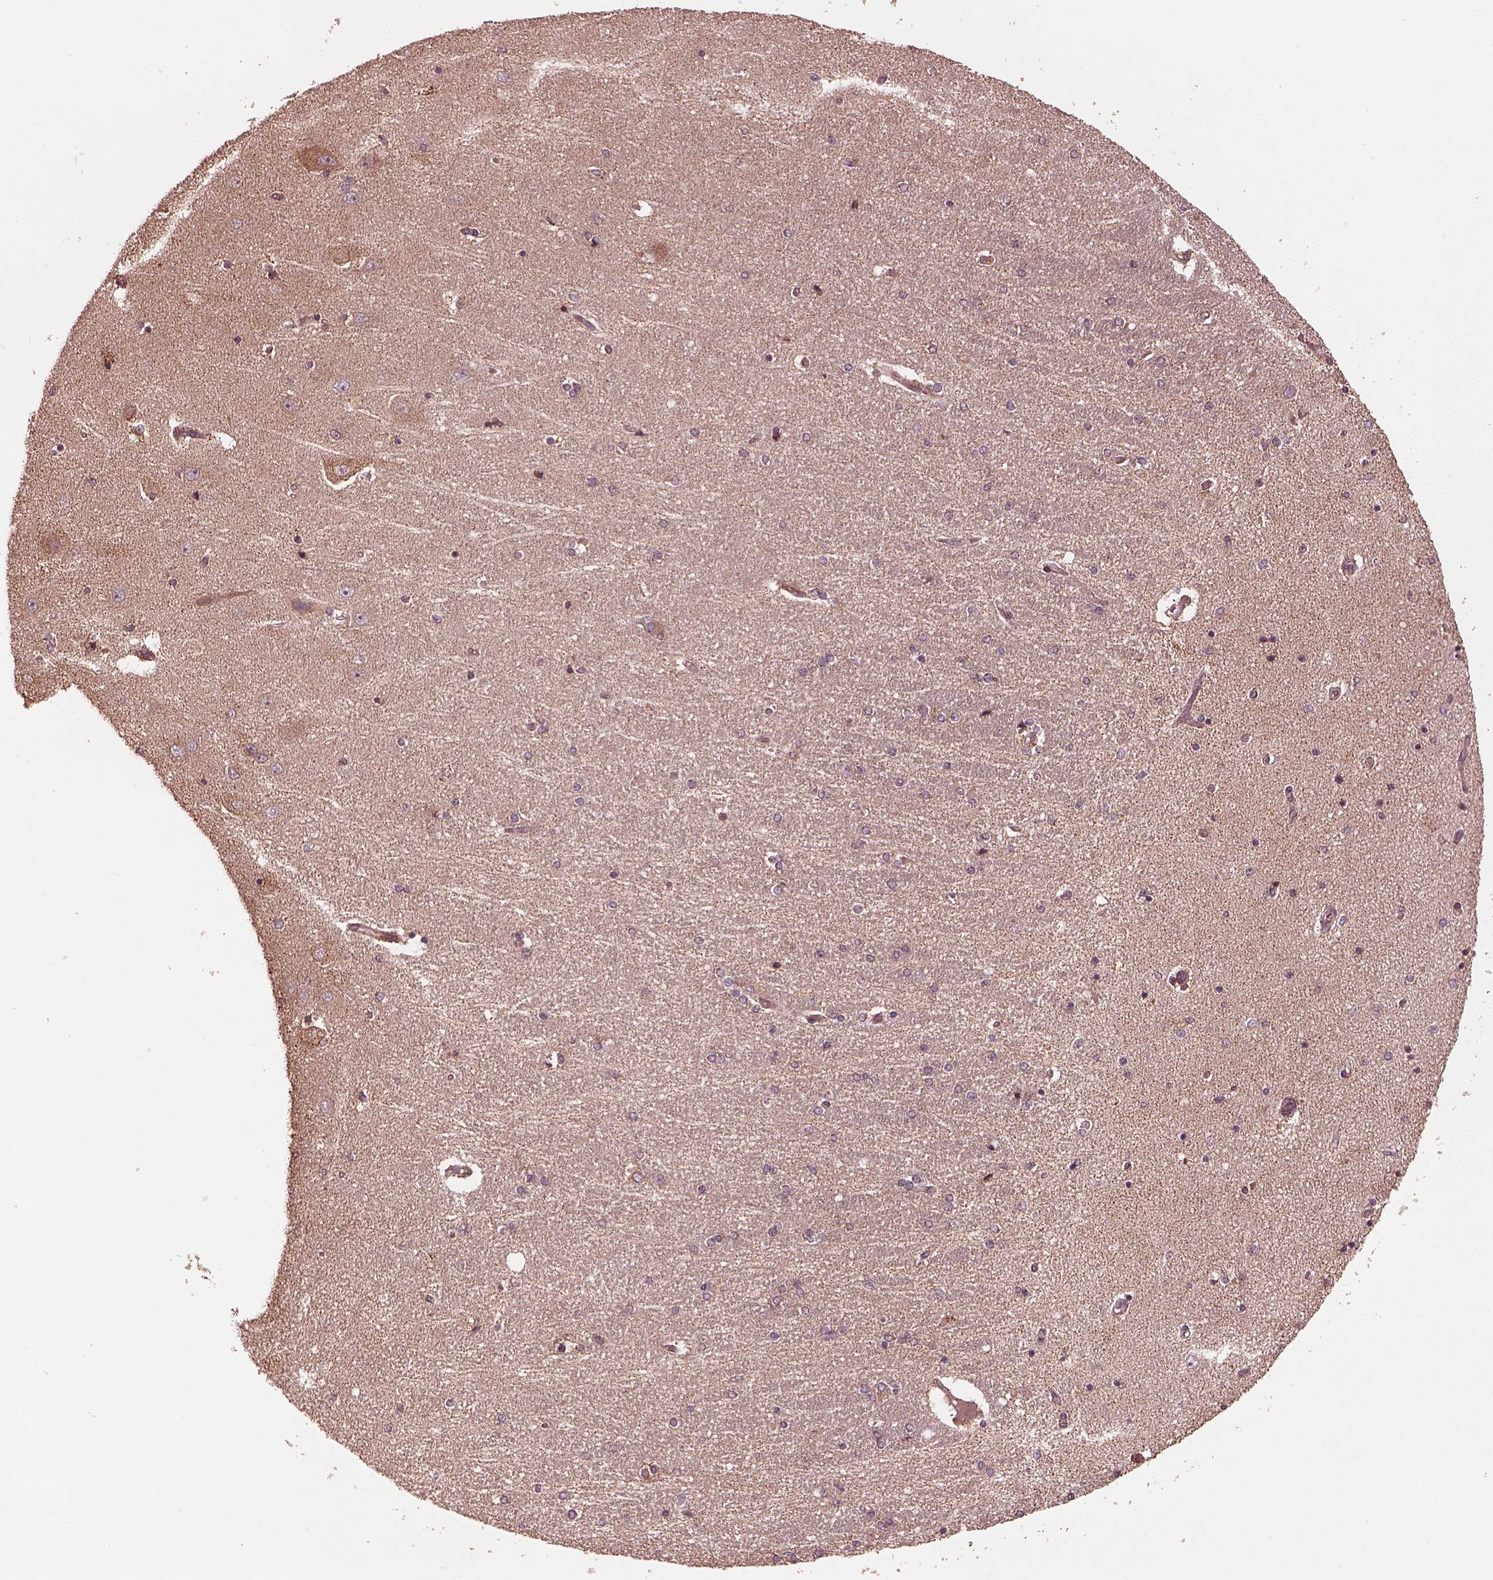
{"staining": {"intensity": "weak", "quantity": "25%-75%", "location": "cytoplasmic/membranous"}, "tissue": "hippocampus", "cell_type": "Glial cells", "image_type": "normal", "snomed": [{"axis": "morphology", "description": "Normal tissue, NOS"}, {"axis": "topography", "description": "Hippocampus"}], "caption": "IHC photomicrograph of benign human hippocampus stained for a protein (brown), which displays low levels of weak cytoplasmic/membranous positivity in about 25%-75% of glial cells.", "gene": "PIK3R2", "patient": {"sex": "female", "age": 54}}